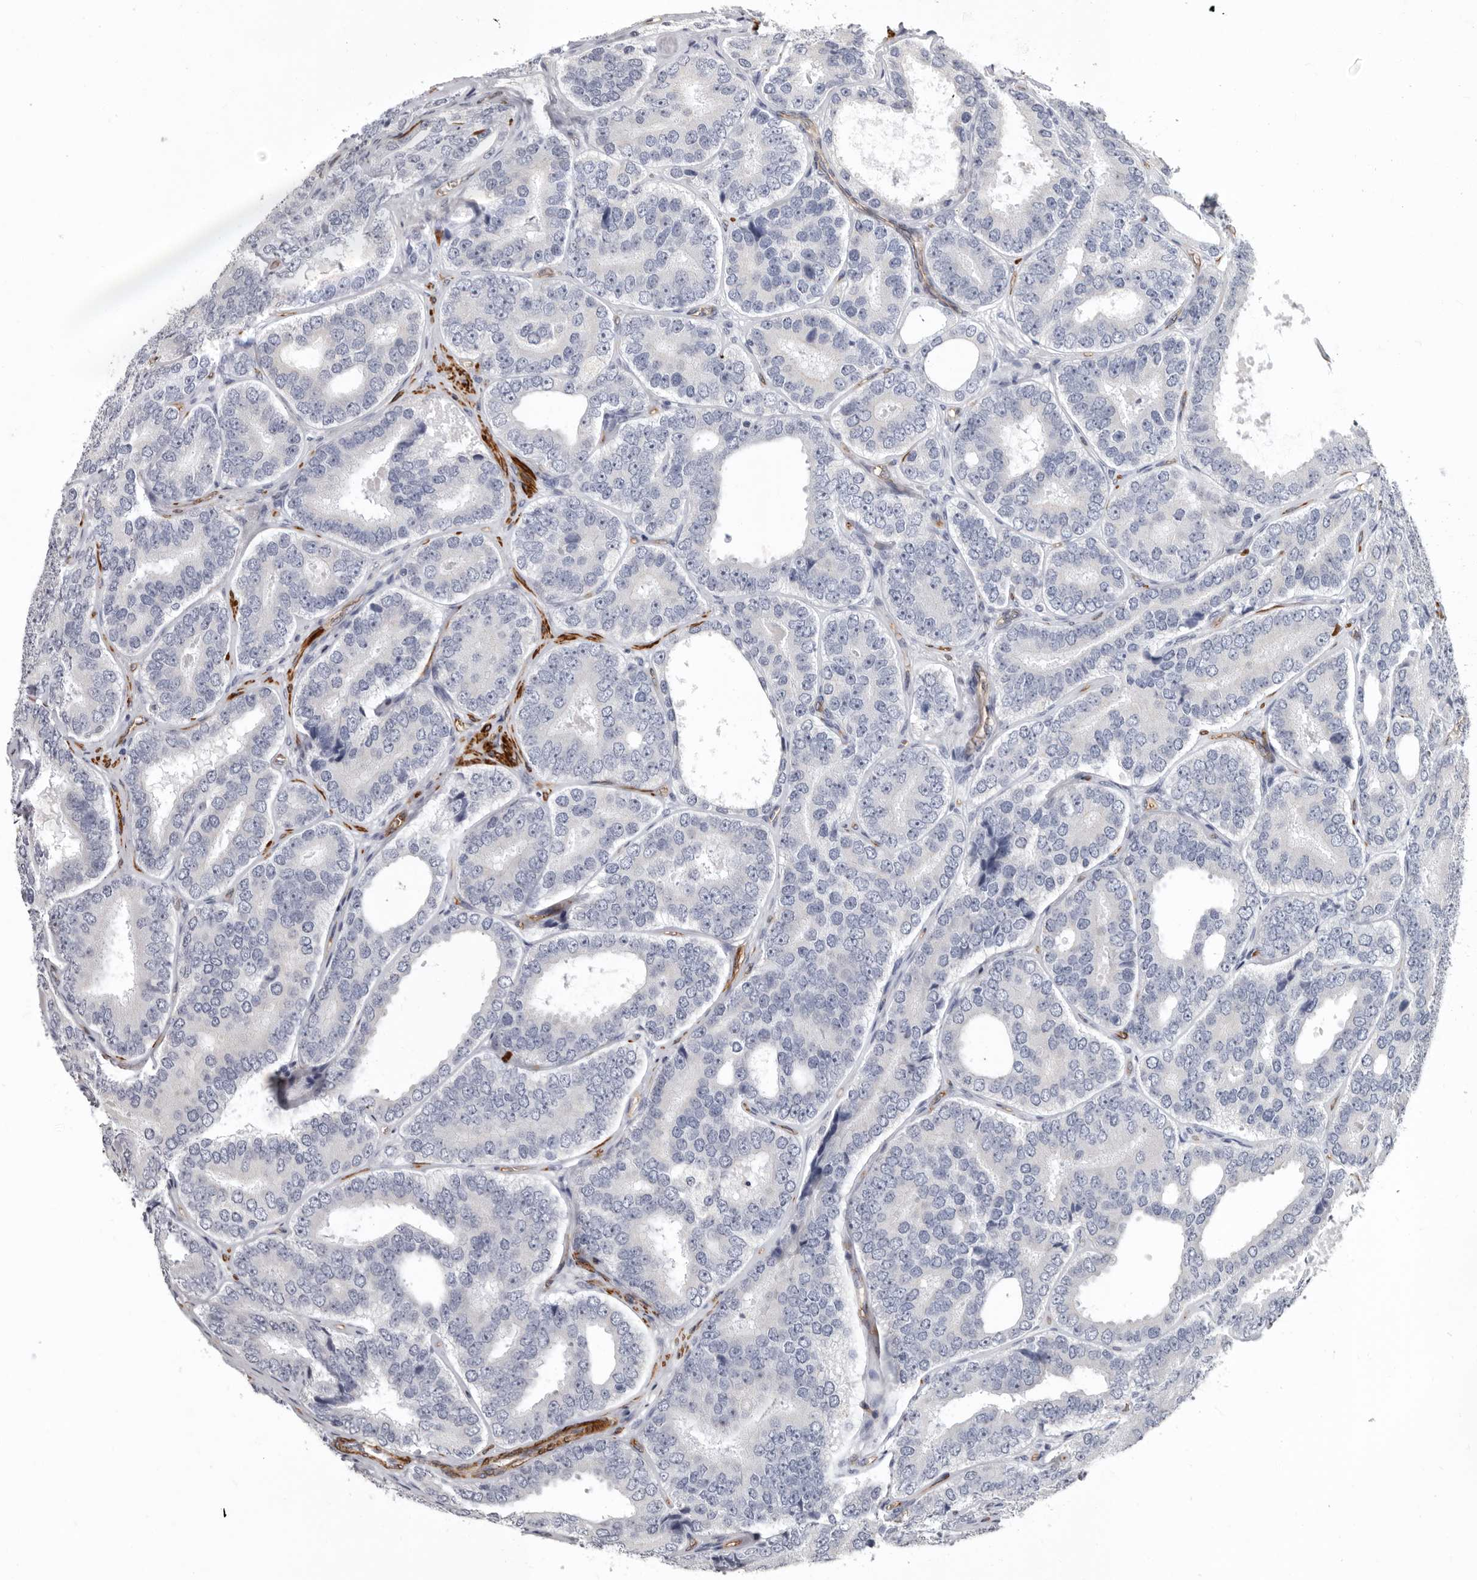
{"staining": {"intensity": "negative", "quantity": "none", "location": "none"}, "tissue": "prostate cancer", "cell_type": "Tumor cells", "image_type": "cancer", "snomed": [{"axis": "morphology", "description": "Adenocarcinoma, High grade"}, {"axis": "topography", "description": "Prostate"}], "caption": "Immunohistochemical staining of human prostate cancer exhibits no significant positivity in tumor cells. The staining was performed using DAB to visualize the protein expression in brown, while the nuclei were stained in blue with hematoxylin (Magnification: 20x).", "gene": "ADGRL4", "patient": {"sex": "male", "age": 56}}